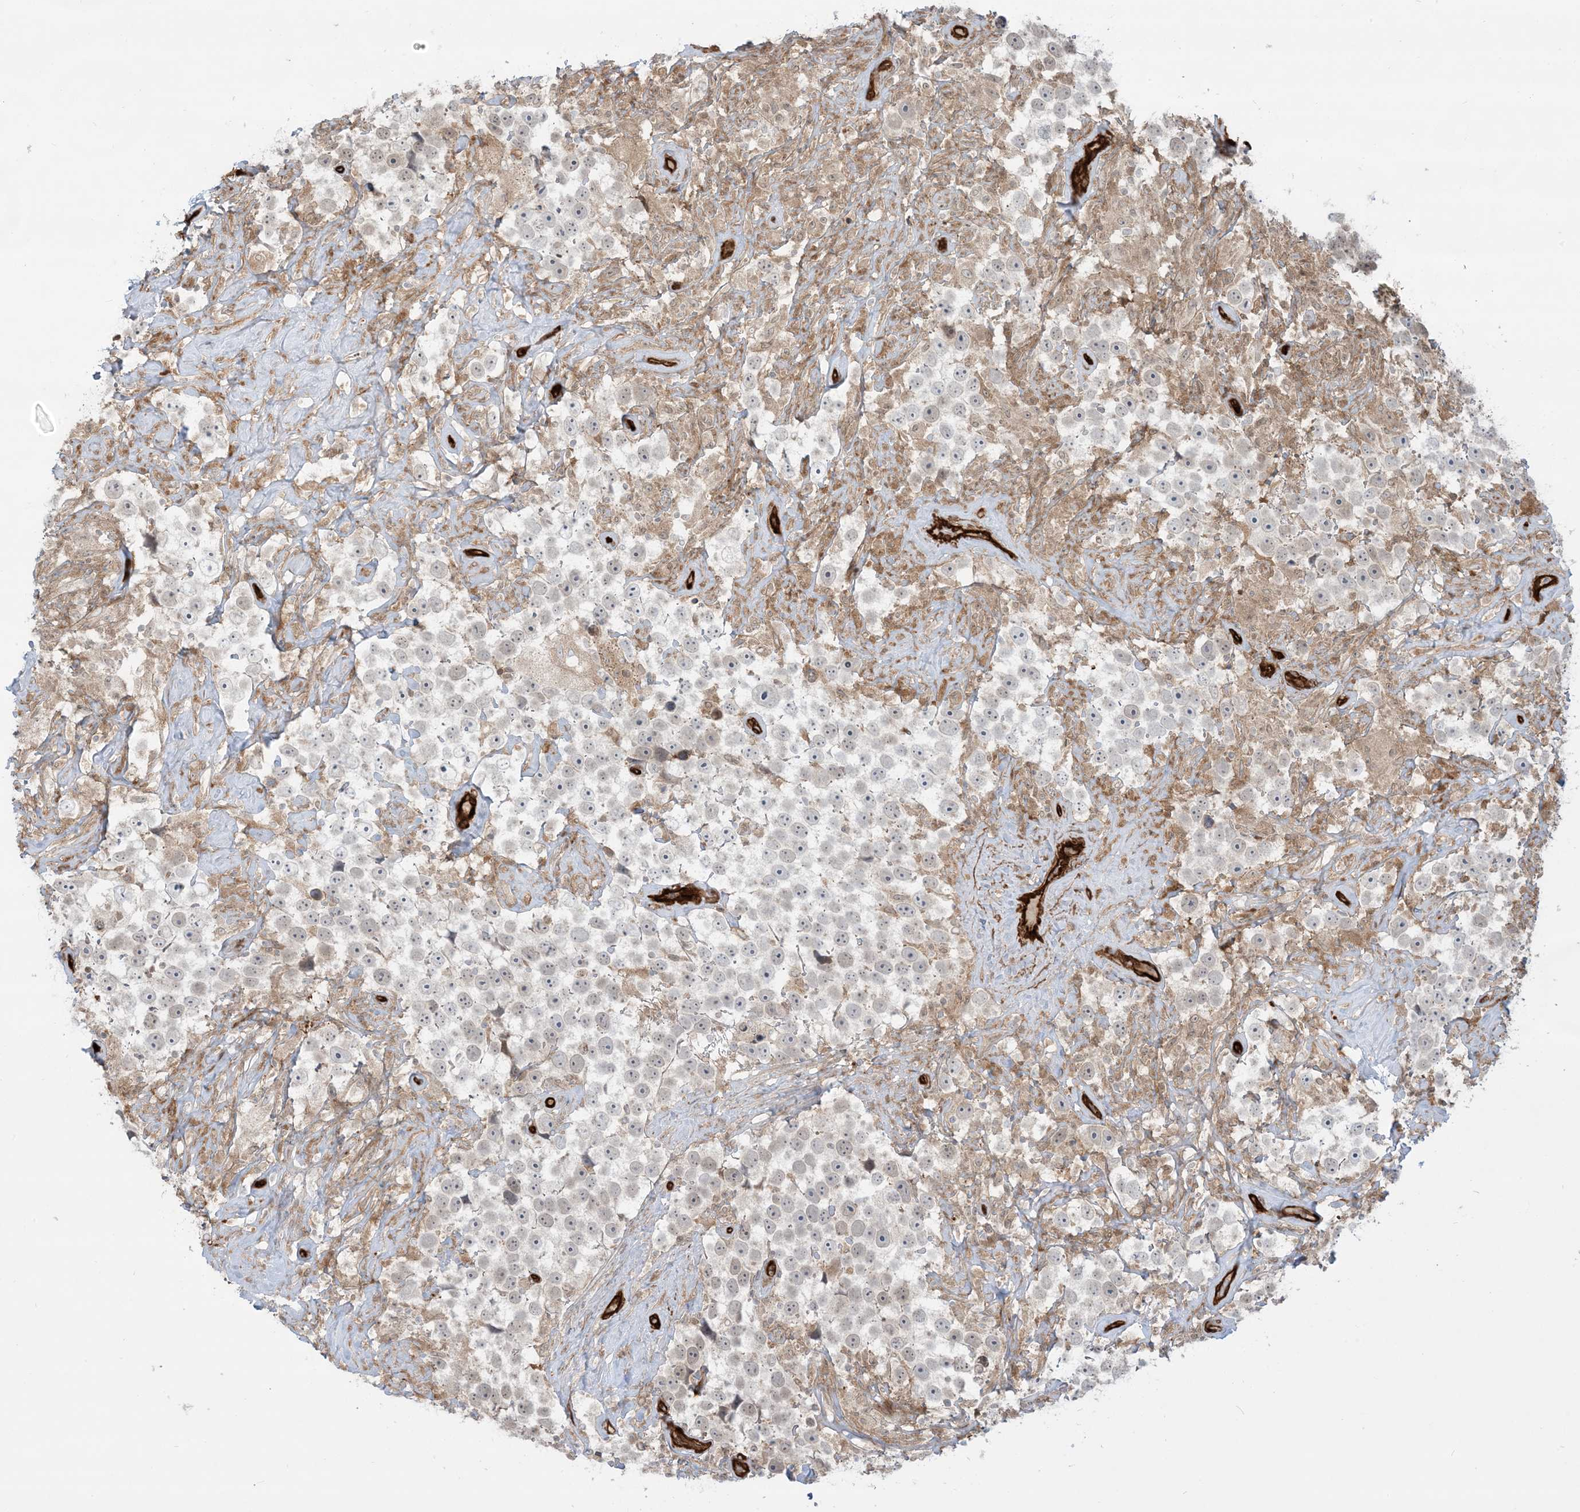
{"staining": {"intensity": "negative", "quantity": "none", "location": "none"}, "tissue": "testis cancer", "cell_type": "Tumor cells", "image_type": "cancer", "snomed": [{"axis": "morphology", "description": "Seminoma, NOS"}, {"axis": "topography", "description": "Testis"}], "caption": "DAB (3,3'-diaminobenzidine) immunohistochemical staining of human testis cancer demonstrates no significant expression in tumor cells.", "gene": "PPM1F", "patient": {"sex": "male", "age": 49}}